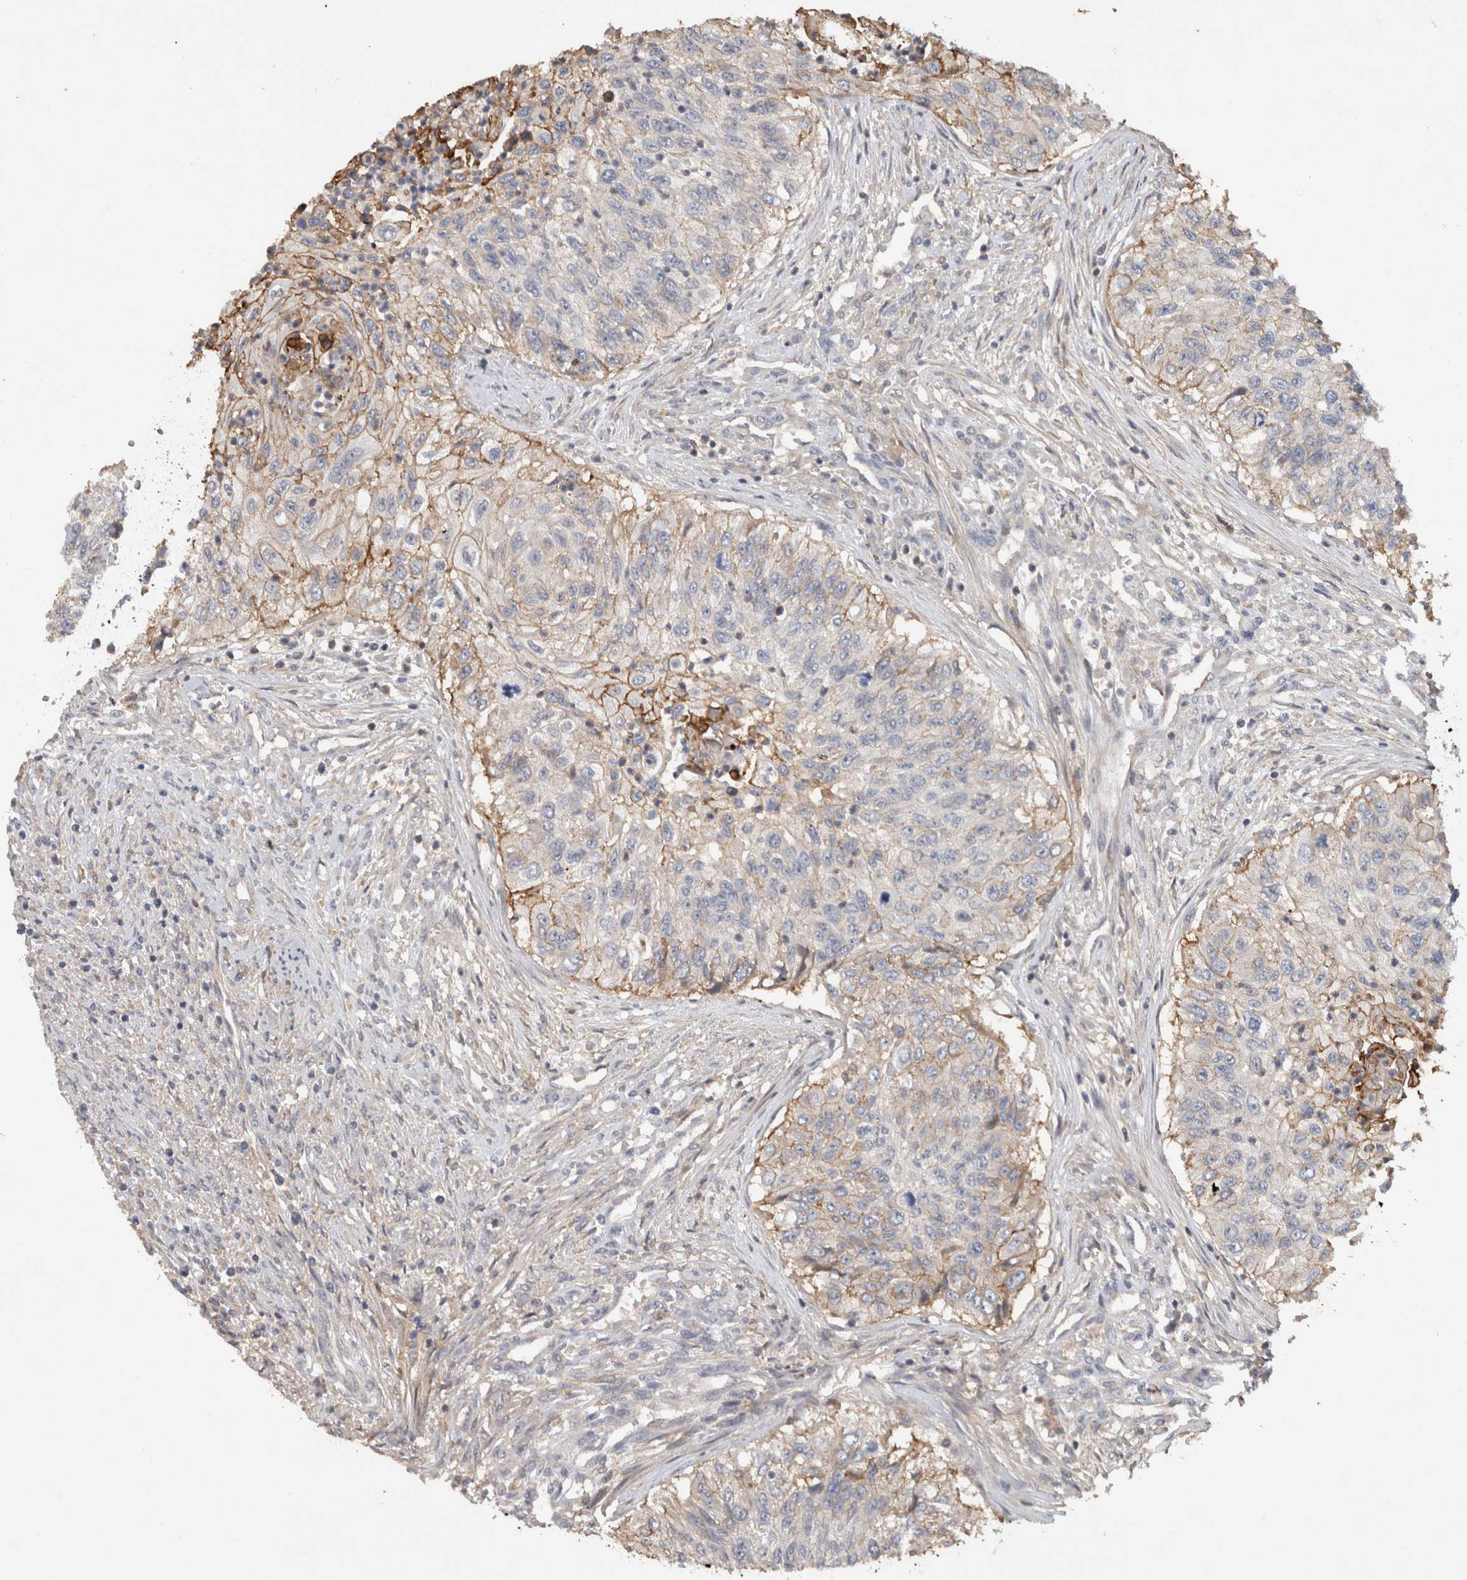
{"staining": {"intensity": "moderate", "quantity": "25%-75%", "location": "cytoplasmic/membranous"}, "tissue": "urothelial cancer", "cell_type": "Tumor cells", "image_type": "cancer", "snomed": [{"axis": "morphology", "description": "Urothelial carcinoma, High grade"}, {"axis": "topography", "description": "Urinary bladder"}], "caption": "Brown immunohistochemical staining in urothelial cancer exhibits moderate cytoplasmic/membranous positivity in approximately 25%-75% of tumor cells.", "gene": "HEXD", "patient": {"sex": "female", "age": 60}}